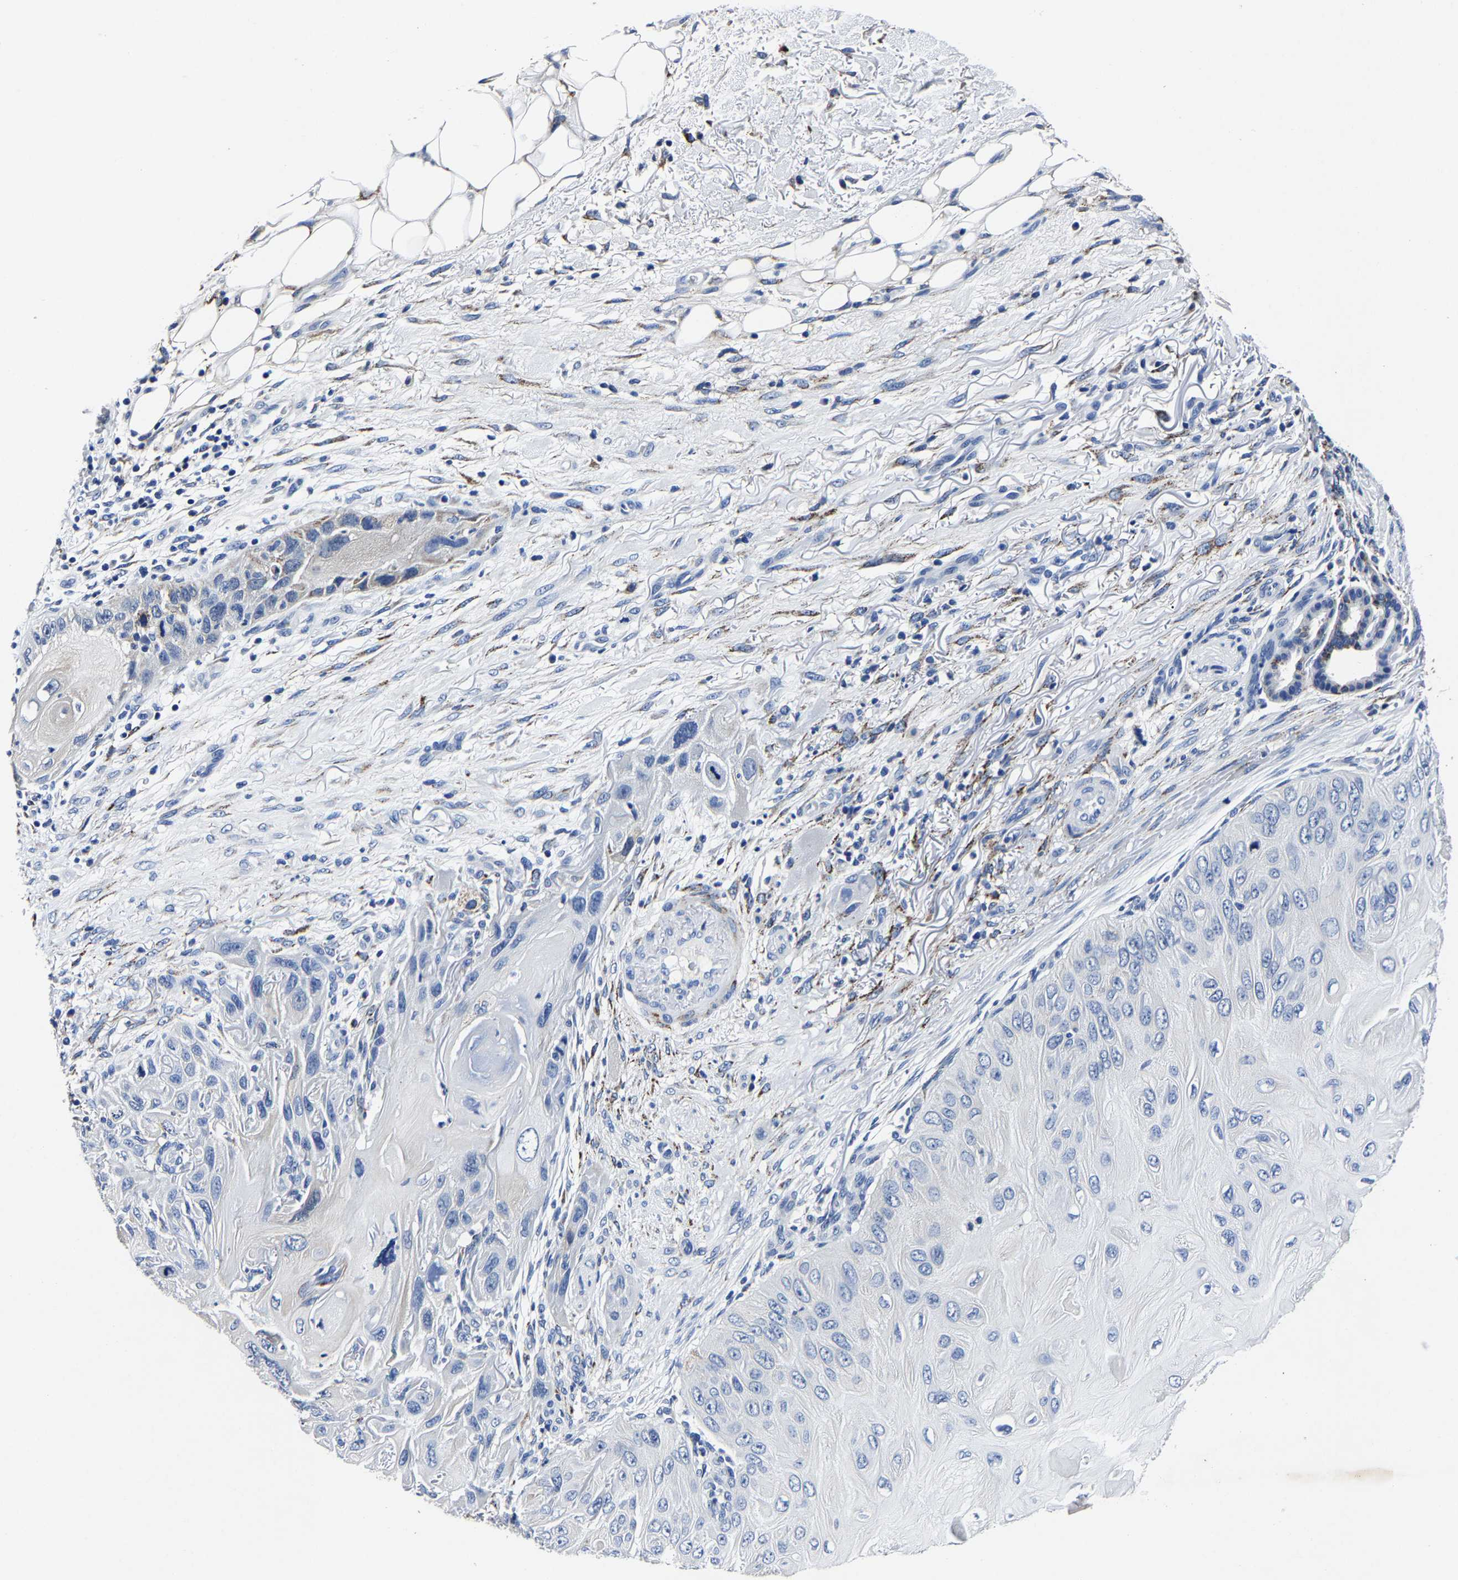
{"staining": {"intensity": "negative", "quantity": "none", "location": "none"}, "tissue": "skin cancer", "cell_type": "Tumor cells", "image_type": "cancer", "snomed": [{"axis": "morphology", "description": "Squamous cell carcinoma, NOS"}, {"axis": "topography", "description": "Skin"}], "caption": "Micrograph shows no significant protein staining in tumor cells of squamous cell carcinoma (skin). (DAB (3,3'-diaminobenzidine) IHC visualized using brightfield microscopy, high magnification).", "gene": "PSPH", "patient": {"sex": "female", "age": 77}}